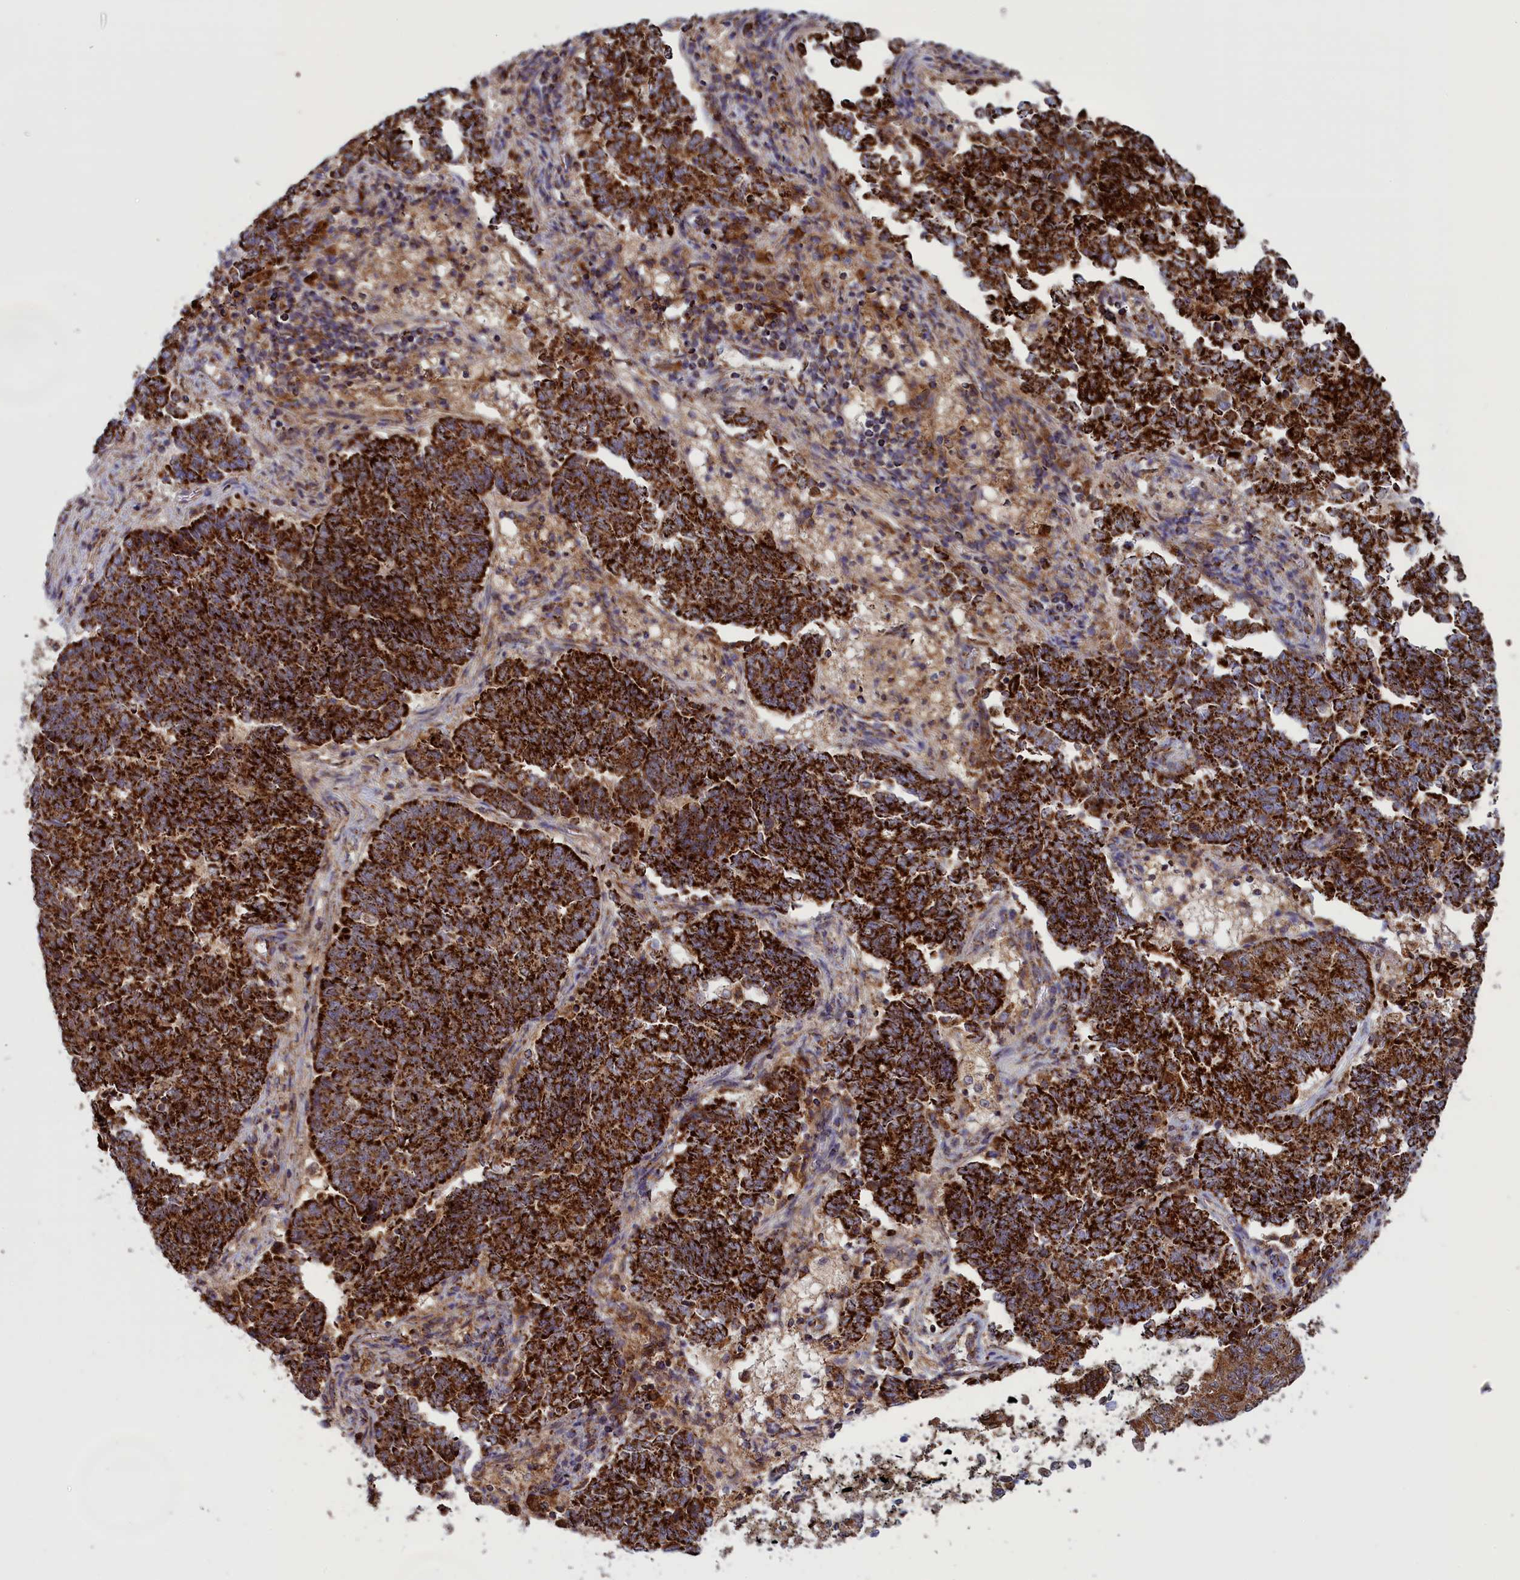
{"staining": {"intensity": "strong", "quantity": ">75%", "location": "cytoplasmic/membranous"}, "tissue": "endometrial cancer", "cell_type": "Tumor cells", "image_type": "cancer", "snomed": [{"axis": "morphology", "description": "Adenocarcinoma, NOS"}, {"axis": "topography", "description": "Endometrium"}], "caption": "A high amount of strong cytoplasmic/membranous expression is appreciated in approximately >75% of tumor cells in endometrial cancer (adenocarcinoma) tissue.", "gene": "ISOC2", "patient": {"sex": "female", "age": 80}}